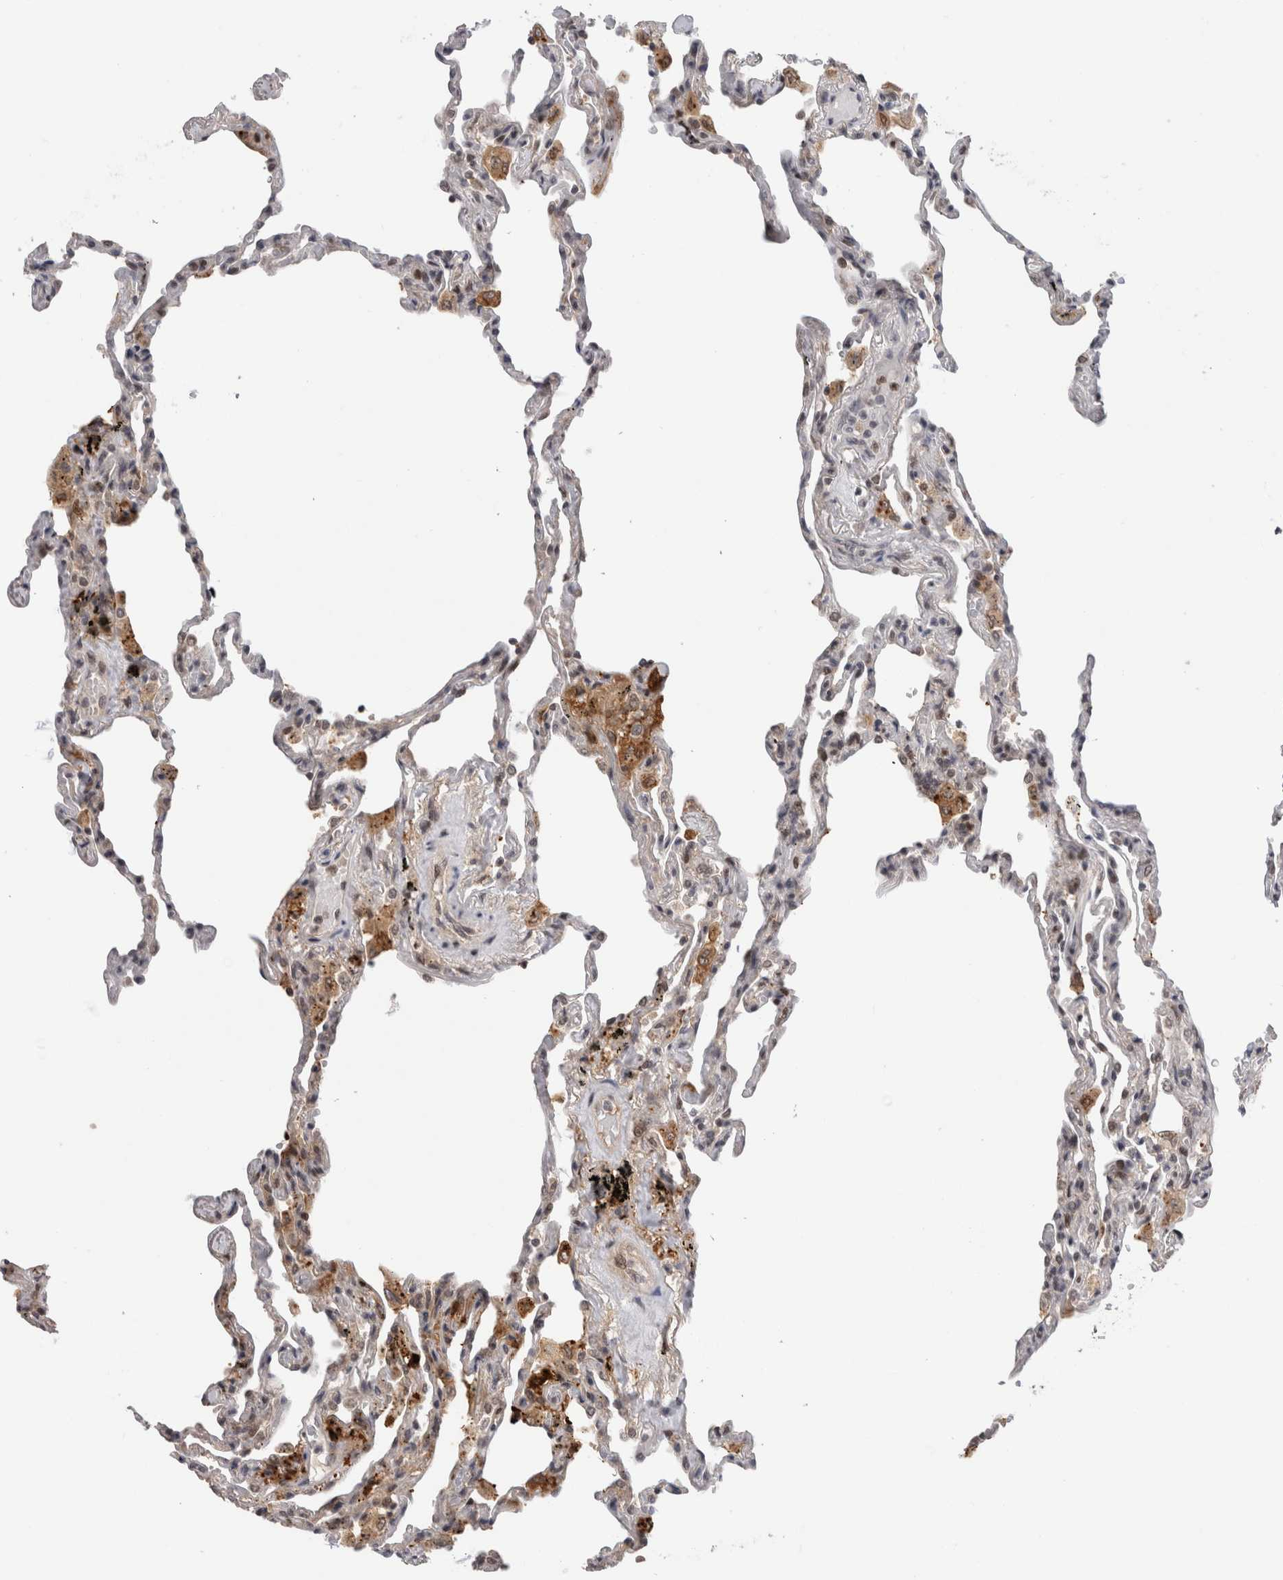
{"staining": {"intensity": "weak", "quantity": "25%-75%", "location": "nuclear"}, "tissue": "lung", "cell_type": "Alveolar cells", "image_type": "normal", "snomed": [{"axis": "morphology", "description": "Normal tissue, NOS"}, {"axis": "topography", "description": "Lung"}], "caption": "Protein positivity by IHC reveals weak nuclear positivity in about 25%-75% of alveolar cells in normal lung.", "gene": "ZNF521", "patient": {"sex": "male", "age": 59}}